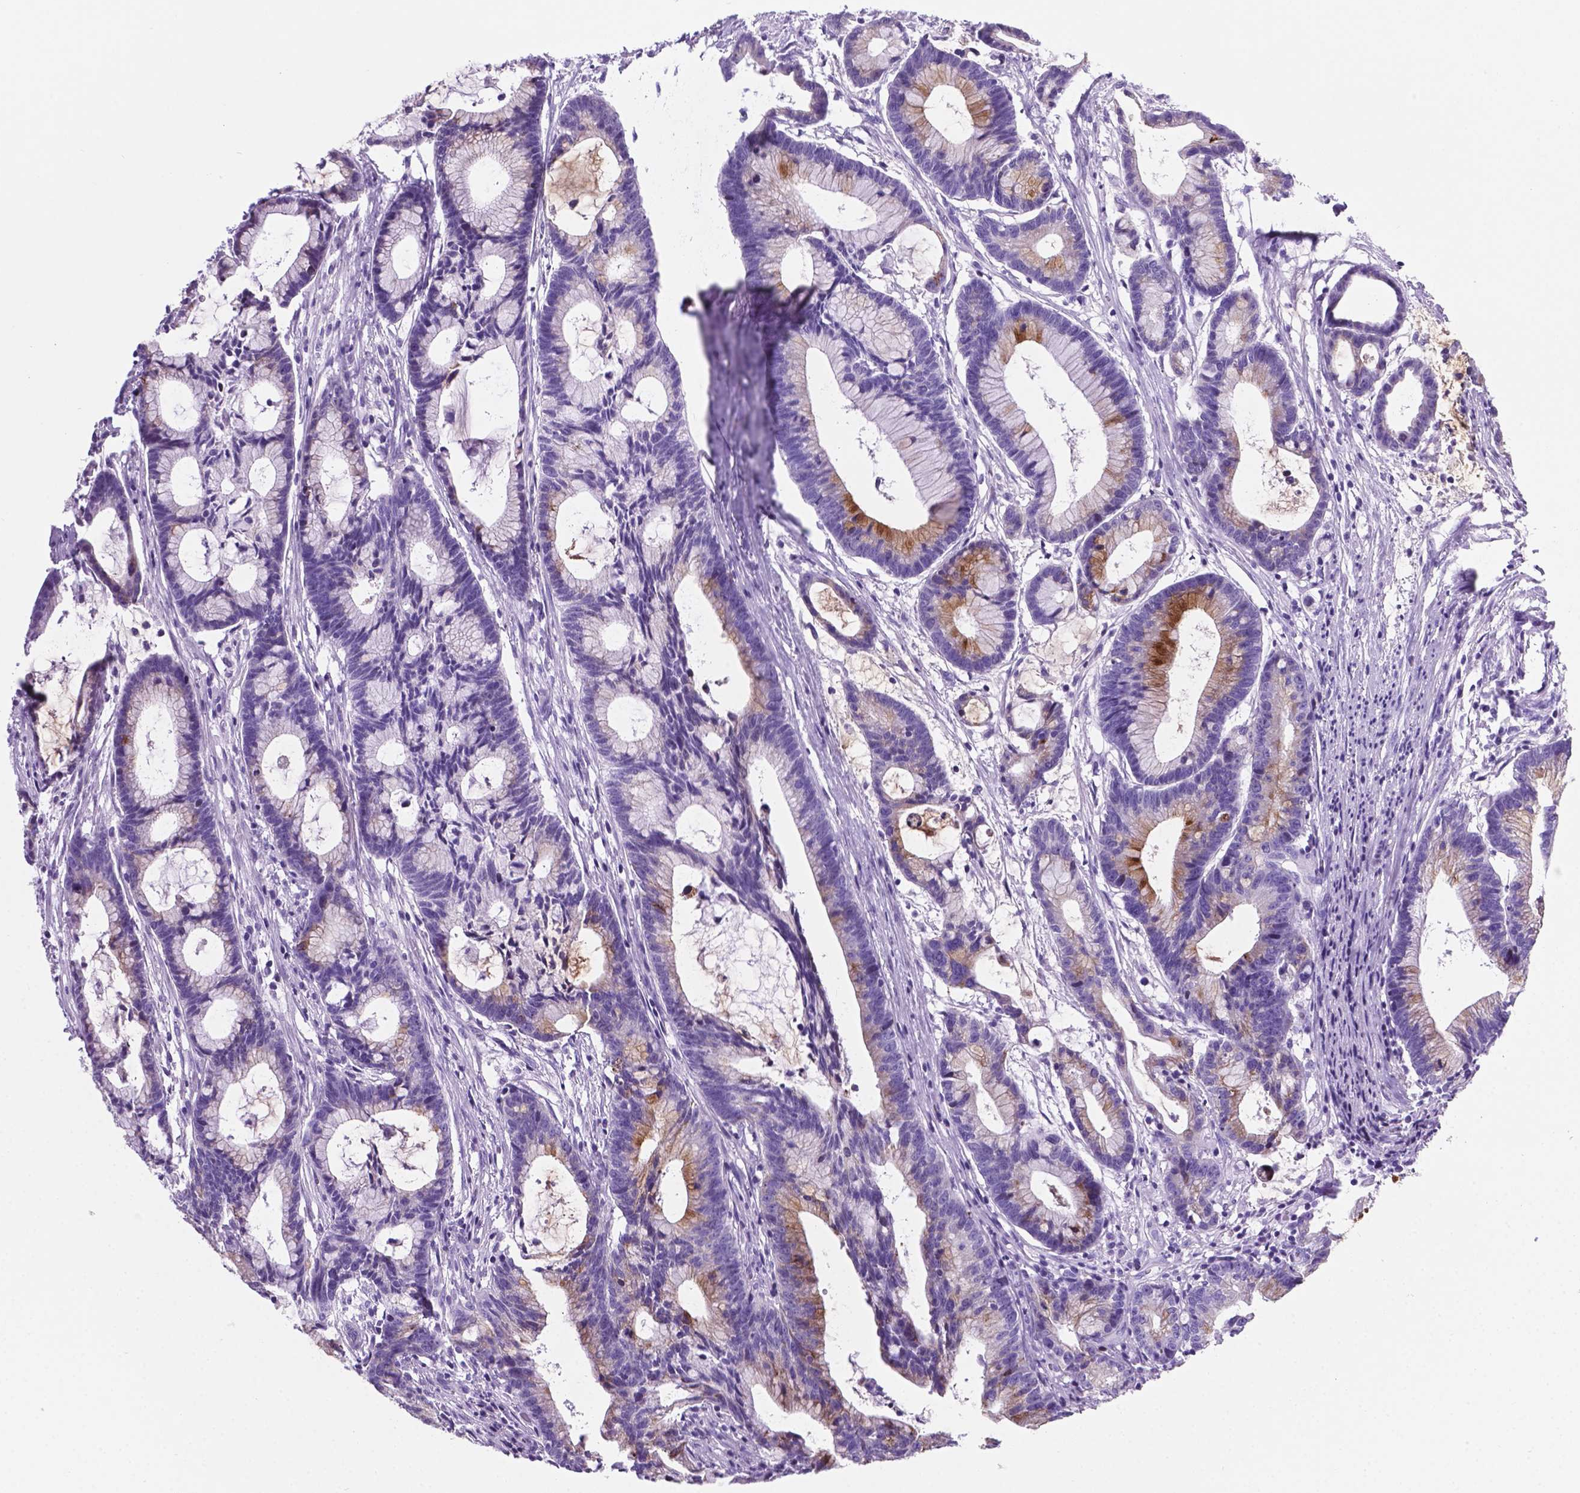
{"staining": {"intensity": "strong", "quantity": "25%-75%", "location": "cytoplasmic/membranous"}, "tissue": "colorectal cancer", "cell_type": "Tumor cells", "image_type": "cancer", "snomed": [{"axis": "morphology", "description": "Adenocarcinoma, NOS"}, {"axis": "topography", "description": "Colon"}], "caption": "Strong cytoplasmic/membranous positivity is appreciated in about 25%-75% of tumor cells in adenocarcinoma (colorectal). The protein of interest is stained brown, and the nuclei are stained in blue (DAB IHC with brightfield microscopy, high magnification).", "gene": "C17orf107", "patient": {"sex": "female", "age": 78}}